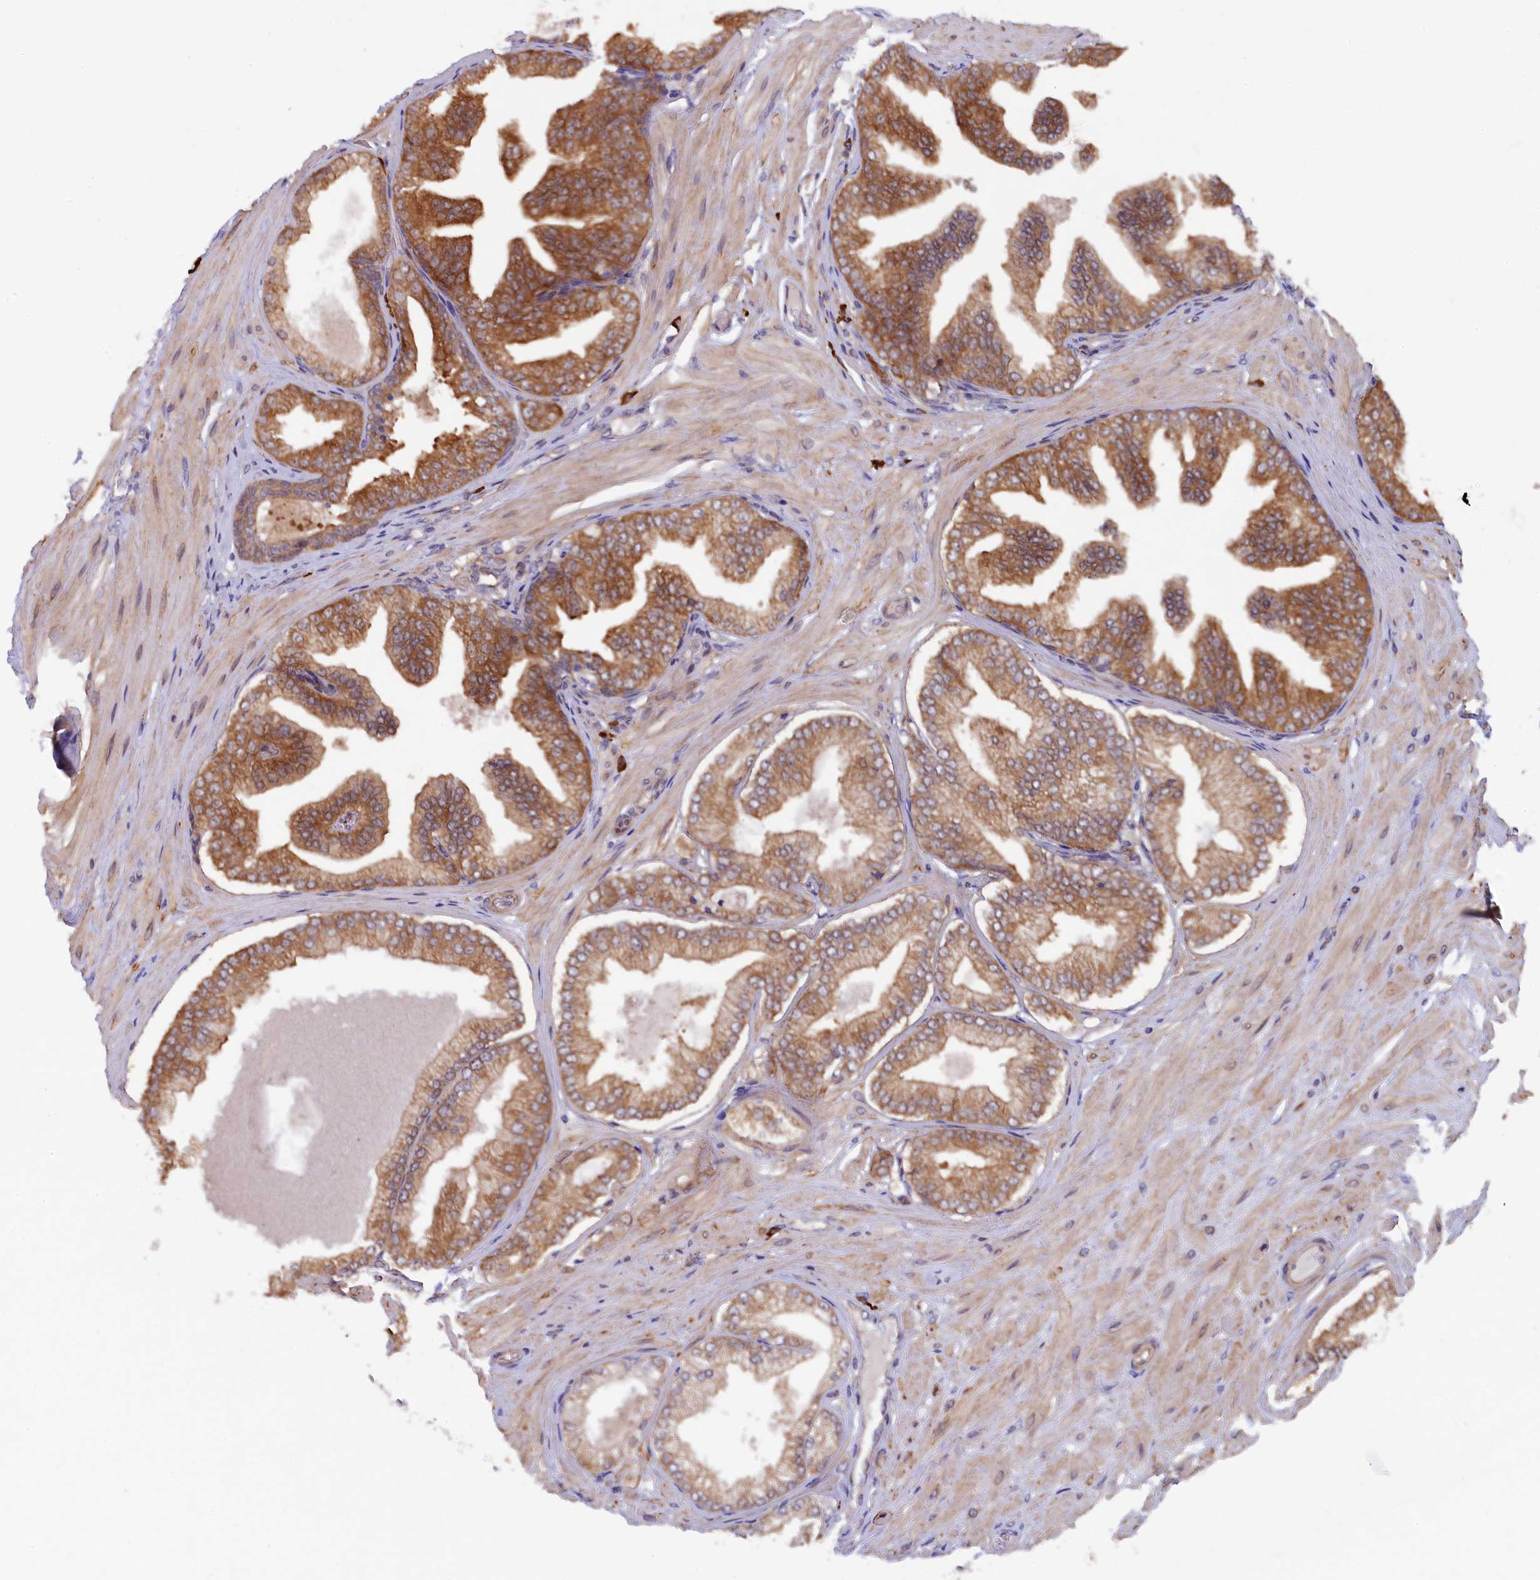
{"staining": {"intensity": "weak", "quantity": ">75%", "location": "cytoplasmic/membranous"}, "tissue": "soft tissue", "cell_type": "Fibroblasts", "image_type": "normal", "snomed": [{"axis": "morphology", "description": "Normal tissue, NOS"}, {"axis": "morphology", "description": "Adenocarcinoma, Low grade"}, {"axis": "topography", "description": "Prostate"}, {"axis": "topography", "description": "Peripheral nerve tissue"}], "caption": "The immunohistochemical stain highlights weak cytoplasmic/membranous positivity in fibroblasts of benign soft tissue. (DAB (3,3'-diaminobenzidine) IHC, brown staining for protein, blue staining for nuclei).", "gene": "JPT2", "patient": {"sex": "male", "age": 63}}